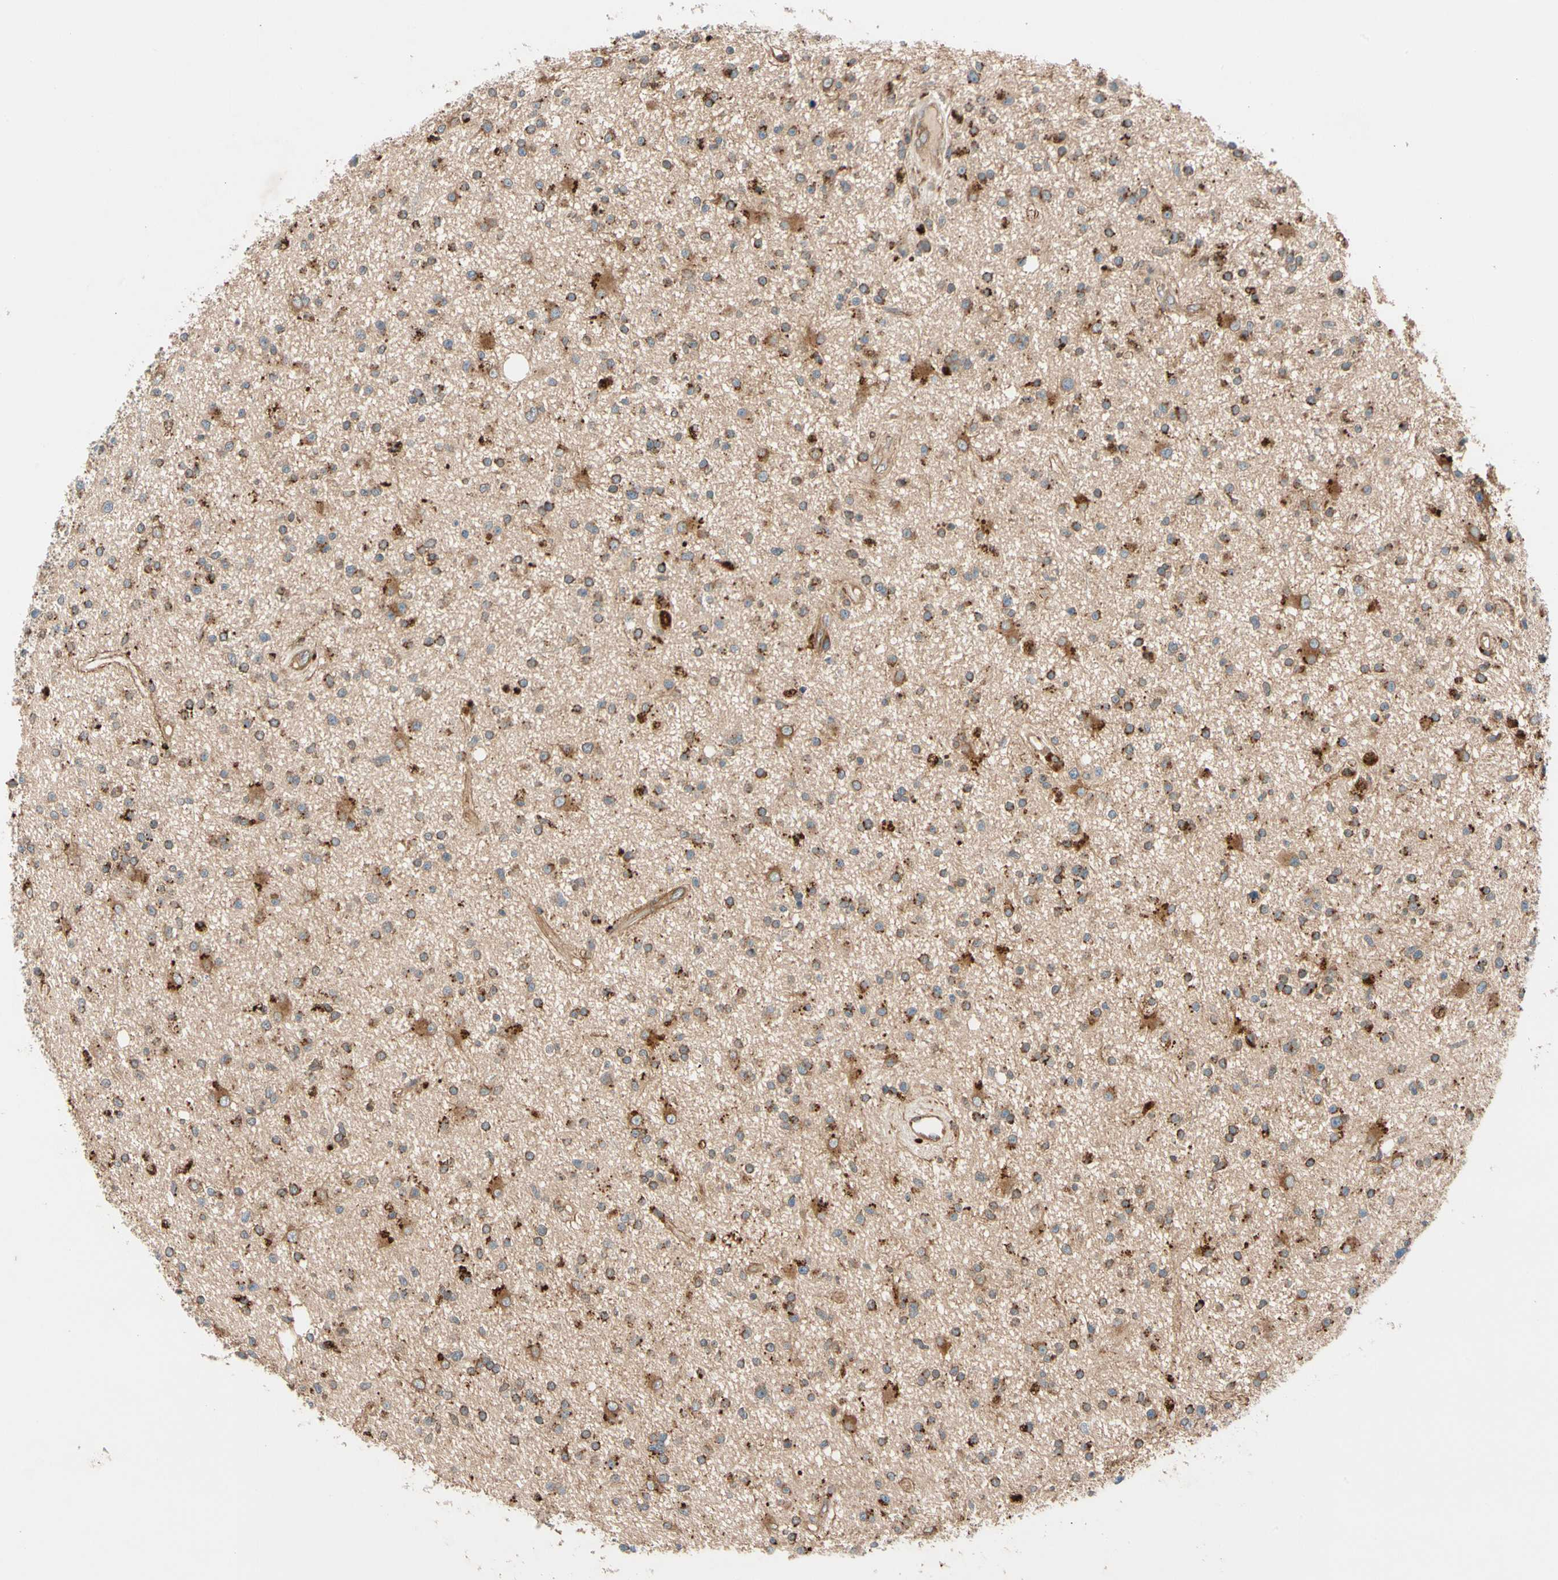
{"staining": {"intensity": "moderate", "quantity": ">75%", "location": "cytoplasmic/membranous"}, "tissue": "glioma", "cell_type": "Tumor cells", "image_type": "cancer", "snomed": [{"axis": "morphology", "description": "Glioma, malignant, High grade"}, {"axis": "topography", "description": "Brain"}], "caption": "A brown stain highlights moderate cytoplasmic/membranous expression of a protein in malignant glioma (high-grade) tumor cells. Using DAB (3,3'-diaminobenzidine) (brown) and hematoxylin (blue) stains, captured at high magnification using brightfield microscopy.", "gene": "PHYH", "patient": {"sex": "male", "age": 33}}